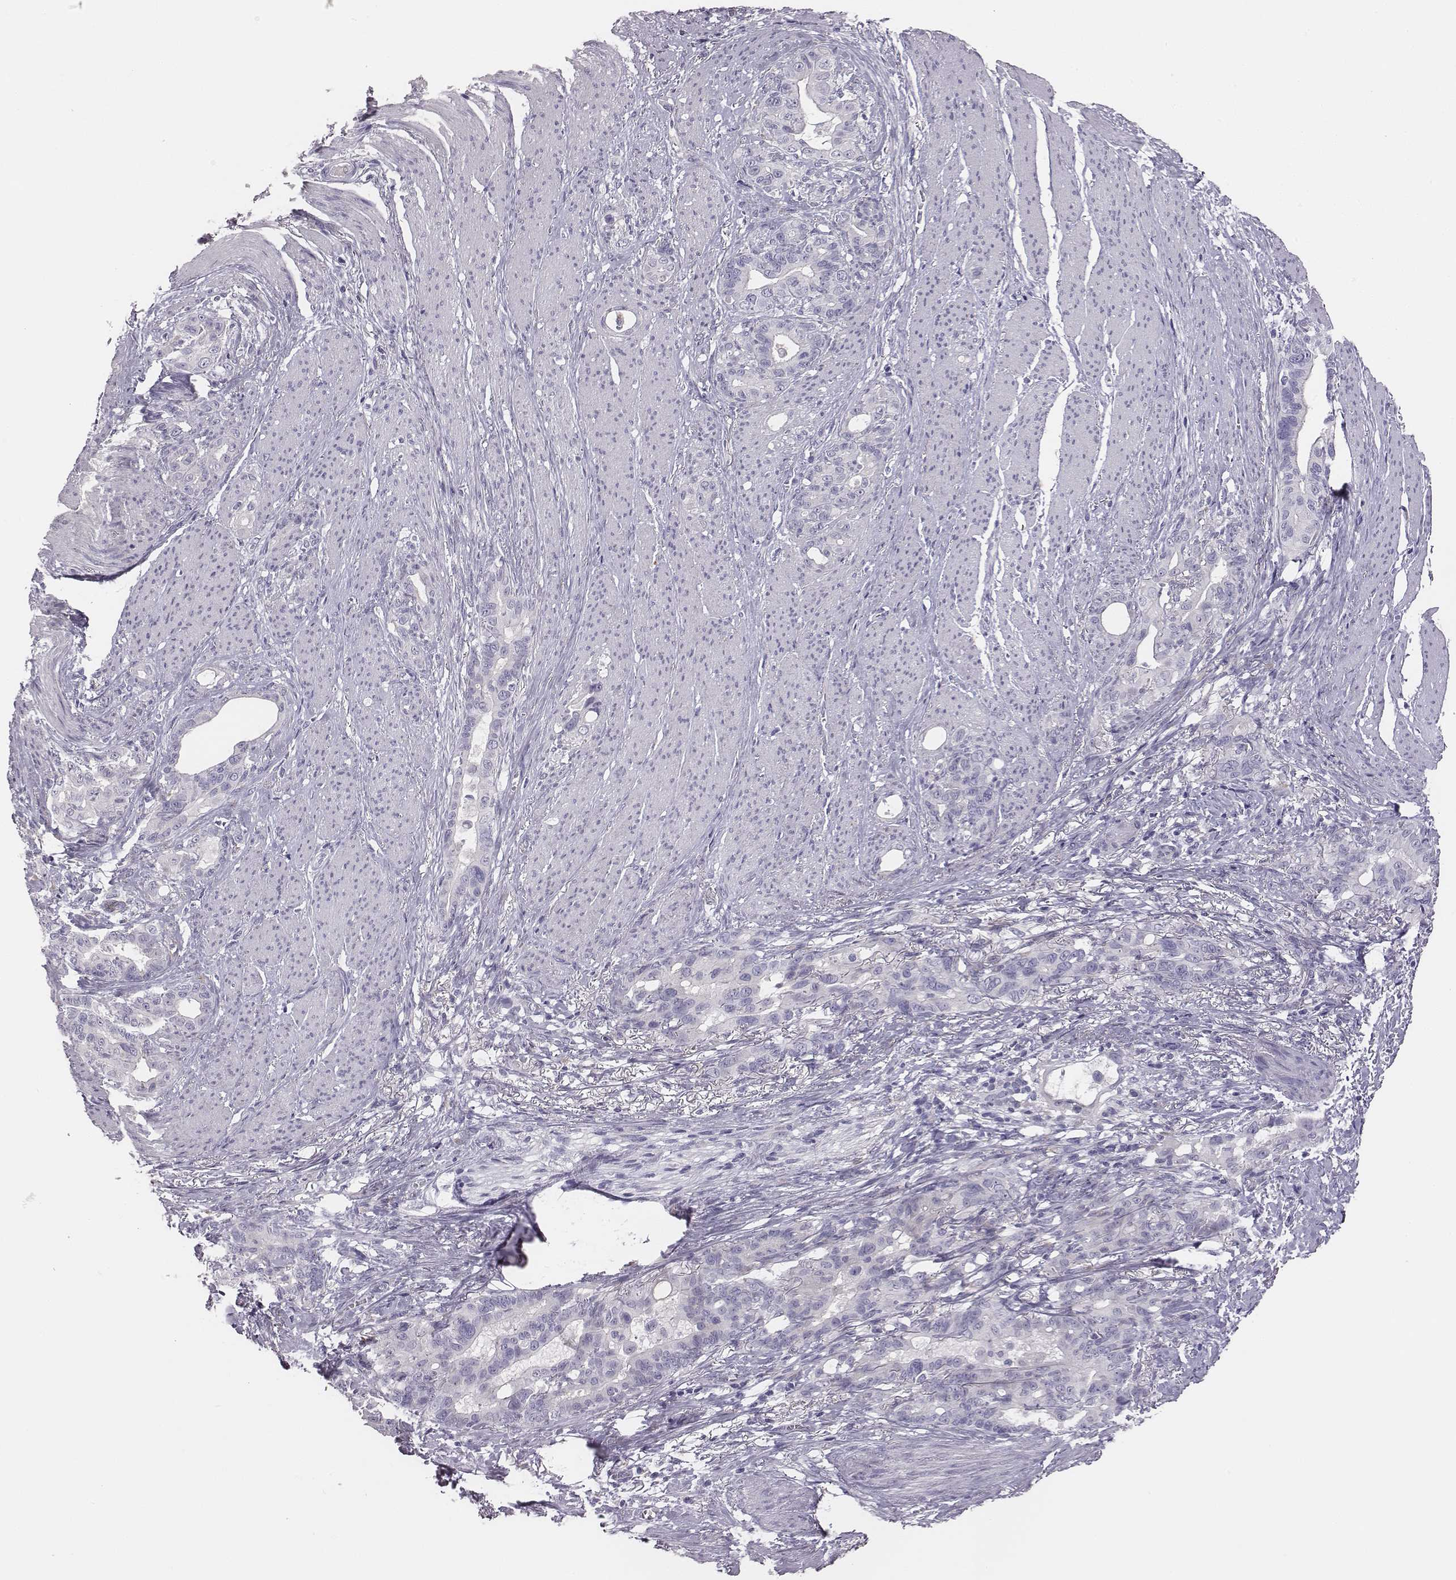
{"staining": {"intensity": "negative", "quantity": "none", "location": "none"}, "tissue": "stomach cancer", "cell_type": "Tumor cells", "image_type": "cancer", "snomed": [{"axis": "morphology", "description": "Normal tissue, NOS"}, {"axis": "morphology", "description": "Adenocarcinoma, NOS"}, {"axis": "topography", "description": "Esophagus"}, {"axis": "topography", "description": "Stomach, upper"}], "caption": "Immunohistochemical staining of human stomach cancer (adenocarcinoma) exhibits no significant expression in tumor cells.", "gene": "GUCA1A", "patient": {"sex": "male", "age": 62}}